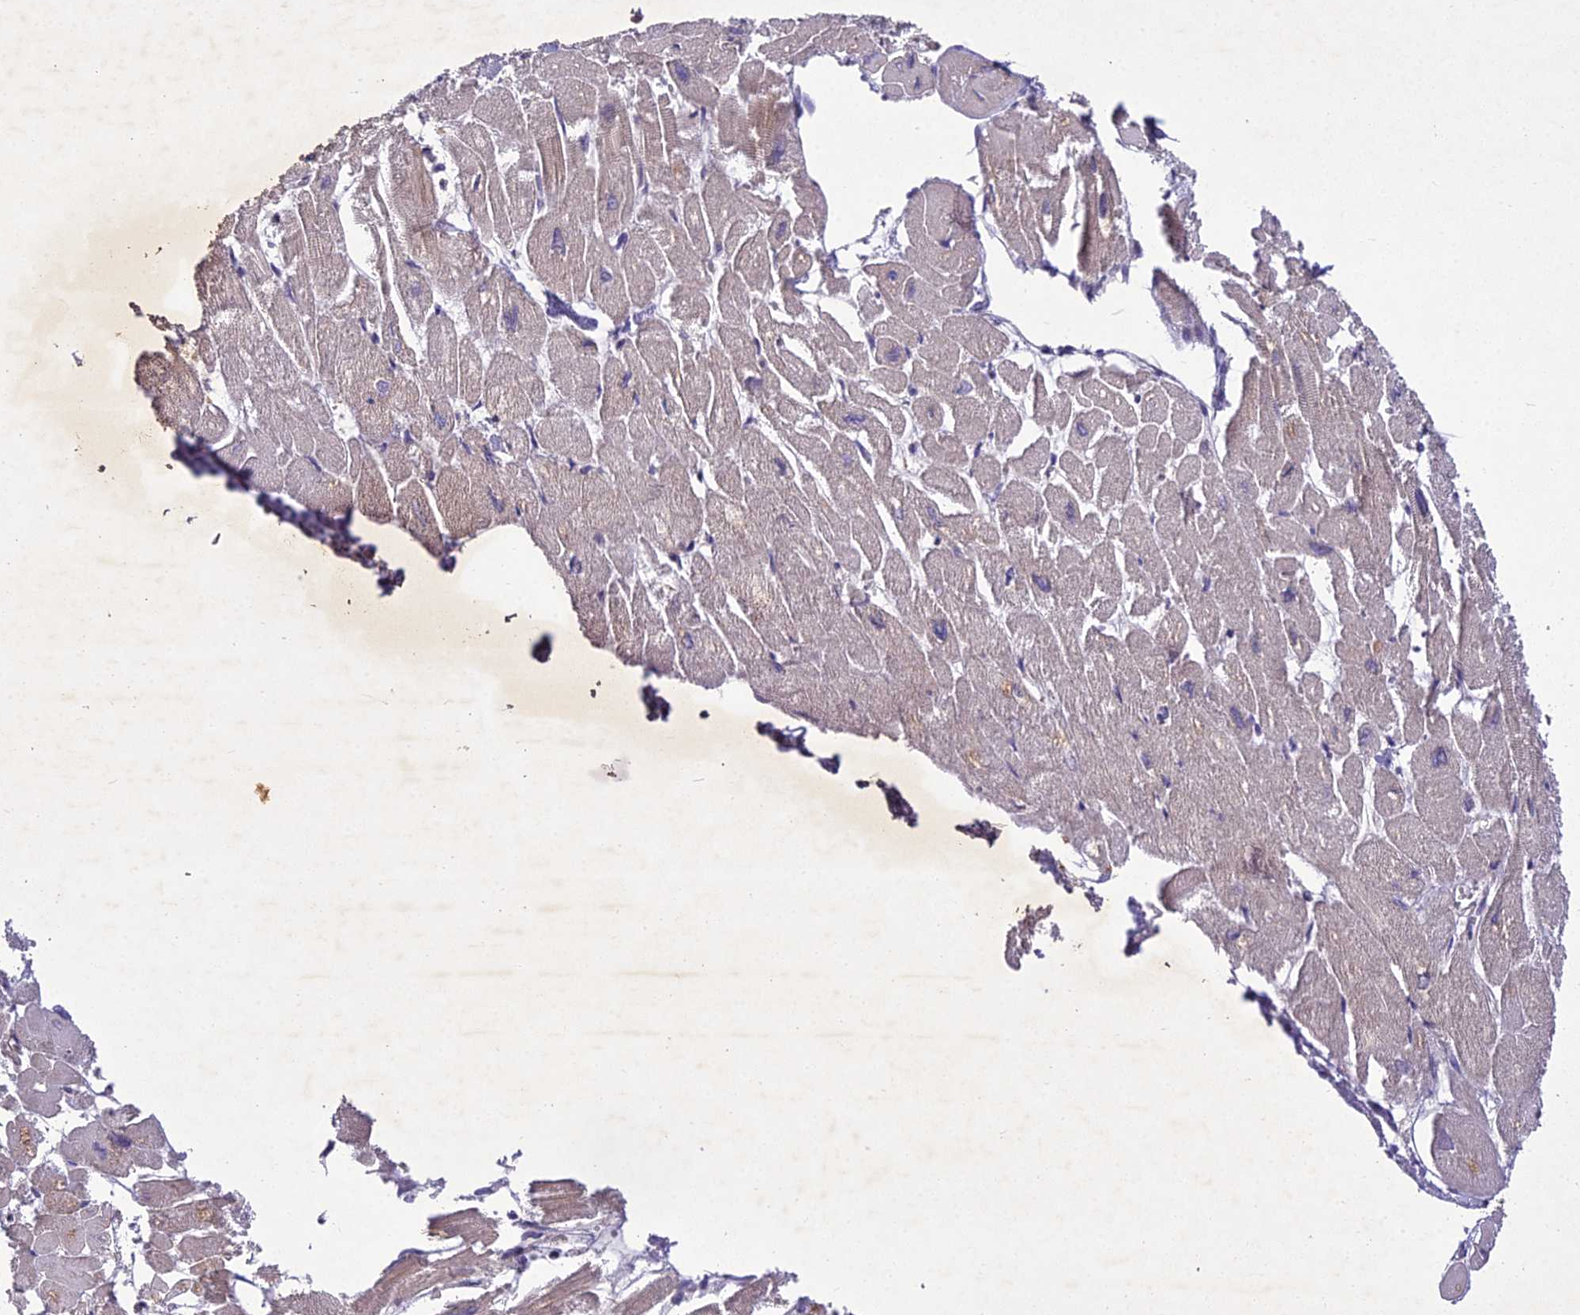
{"staining": {"intensity": "moderate", "quantity": "25%-75%", "location": "cytoplasmic/membranous"}, "tissue": "heart muscle", "cell_type": "Cardiomyocytes", "image_type": "normal", "snomed": [{"axis": "morphology", "description": "Normal tissue, NOS"}, {"axis": "topography", "description": "Heart"}], "caption": "Immunohistochemistry (IHC) histopathology image of normal human heart muscle stained for a protein (brown), which demonstrates medium levels of moderate cytoplasmic/membranous positivity in approximately 25%-75% of cardiomyocytes.", "gene": "CENPL", "patient": {"sex": "male", "age": 54}}